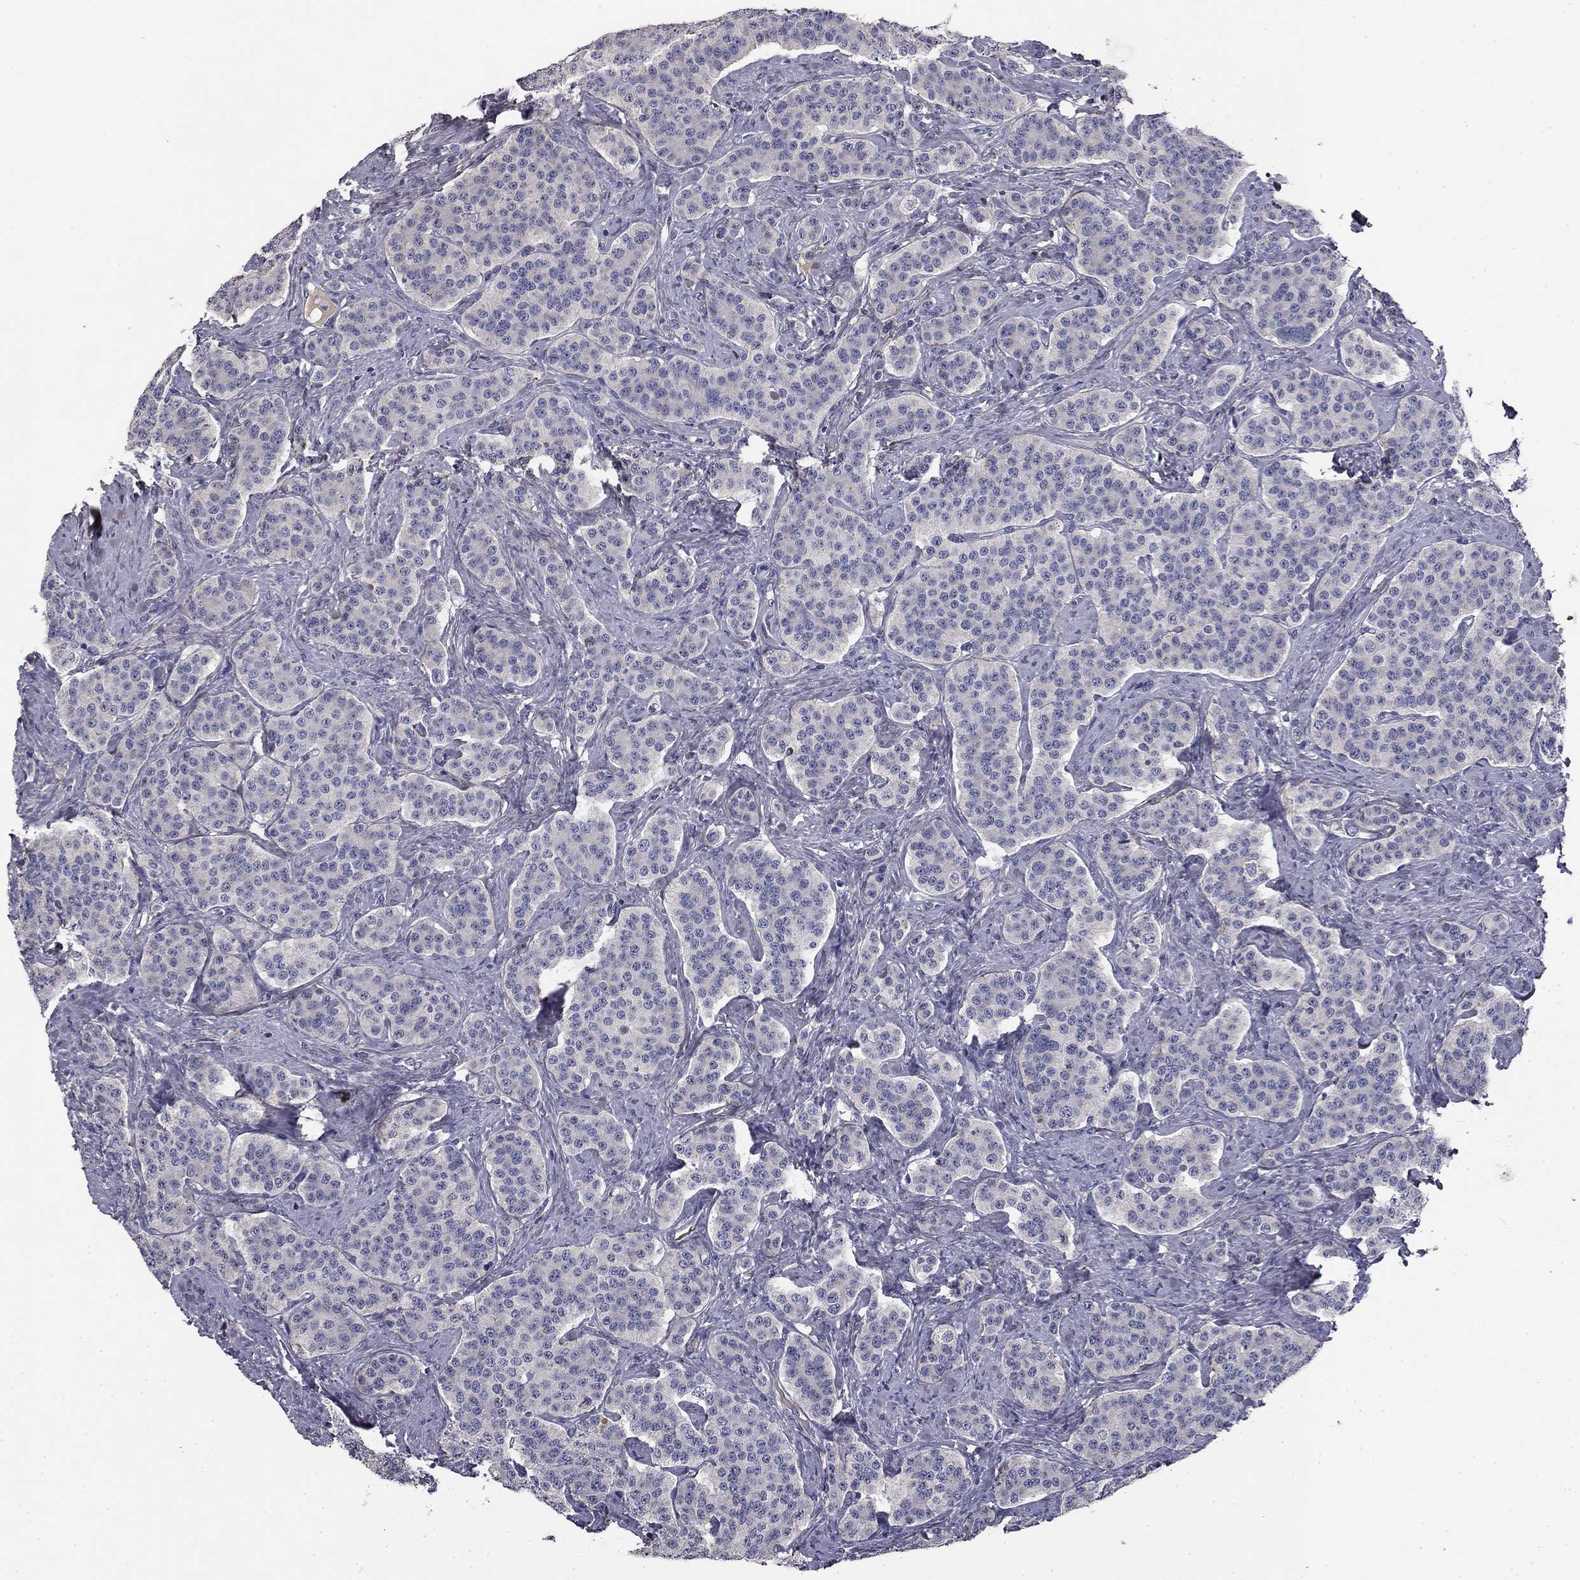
{"staining": {"intensity": "negative", "quantity": "none", "location": "none"}, "tissue": "carcinoid", "cell_type": "Tumor cells", "image_type": "cancer", "snomed": [{"axis": "morphology", "description": "Carcinoid, malignant, NOS"}, {"axis": "topography", "description": "Small intestine"}], "caption": "Immunohistochemistry histopathology image of neoplastic tissue: human carcinoid stained with DAB demonstrates no significant protein expression in tumor cells.", "gene": "COL2A1", "patient": {"sex": "female", "age": 58}}